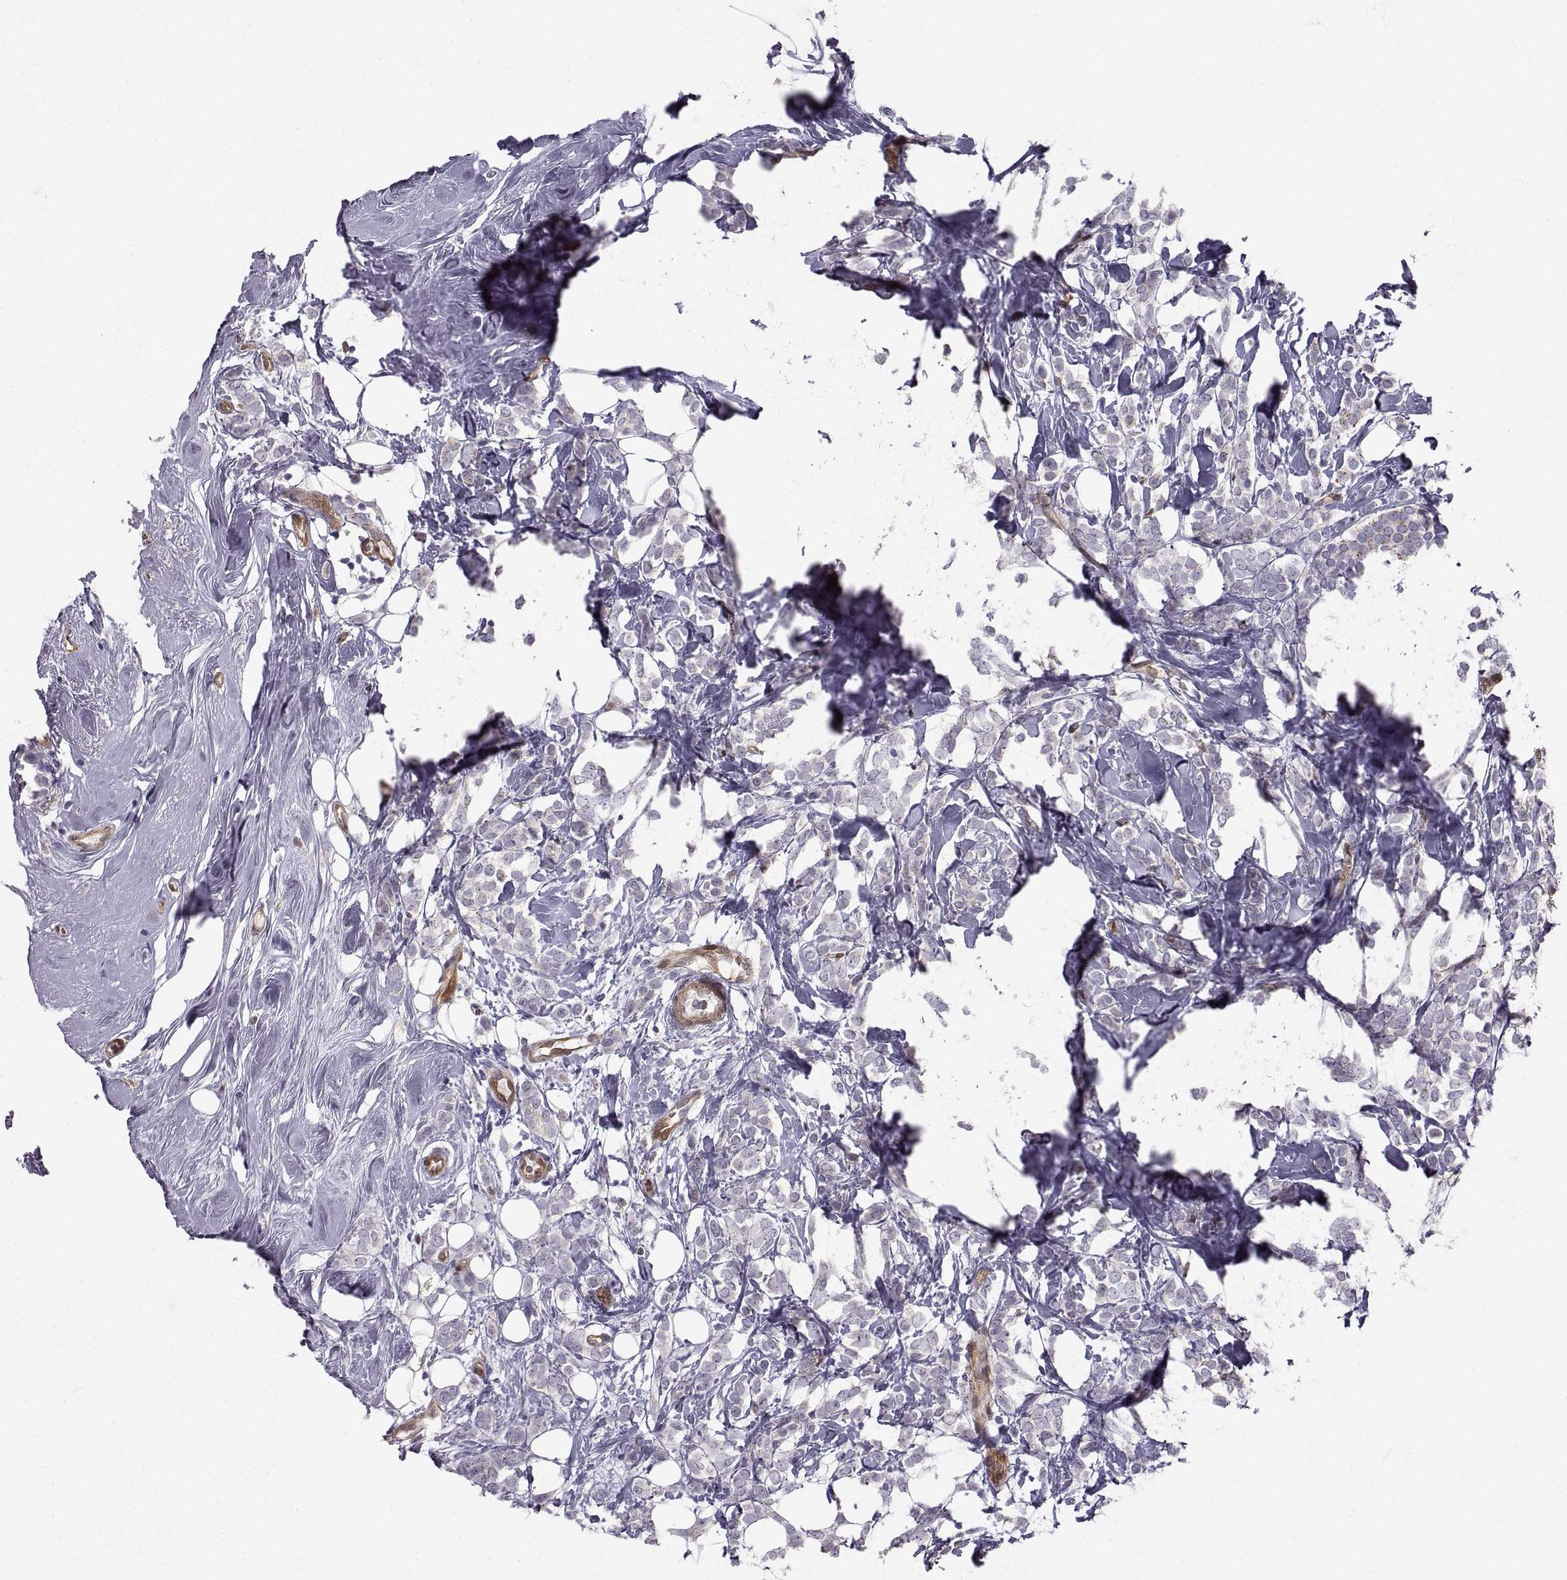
{"staining": {"intensity": "negative", "quantity": "none", "location": "none"}, "tissue": "breast cancer", "cell_type": "Tumor cells", "image_type": "cancer", "snomed": [{"axis": "morphology", "description": "Lobular carcinoma"}, {"axis": "topography", "description": "Breast"}], "caption": "Immunohistochemical staining of human breast cancer (lobular carcinoma) exhibits no significant staining in tumor cells.", "gene": "PGM5", "patient": {"sex": "female", "age": 49}}